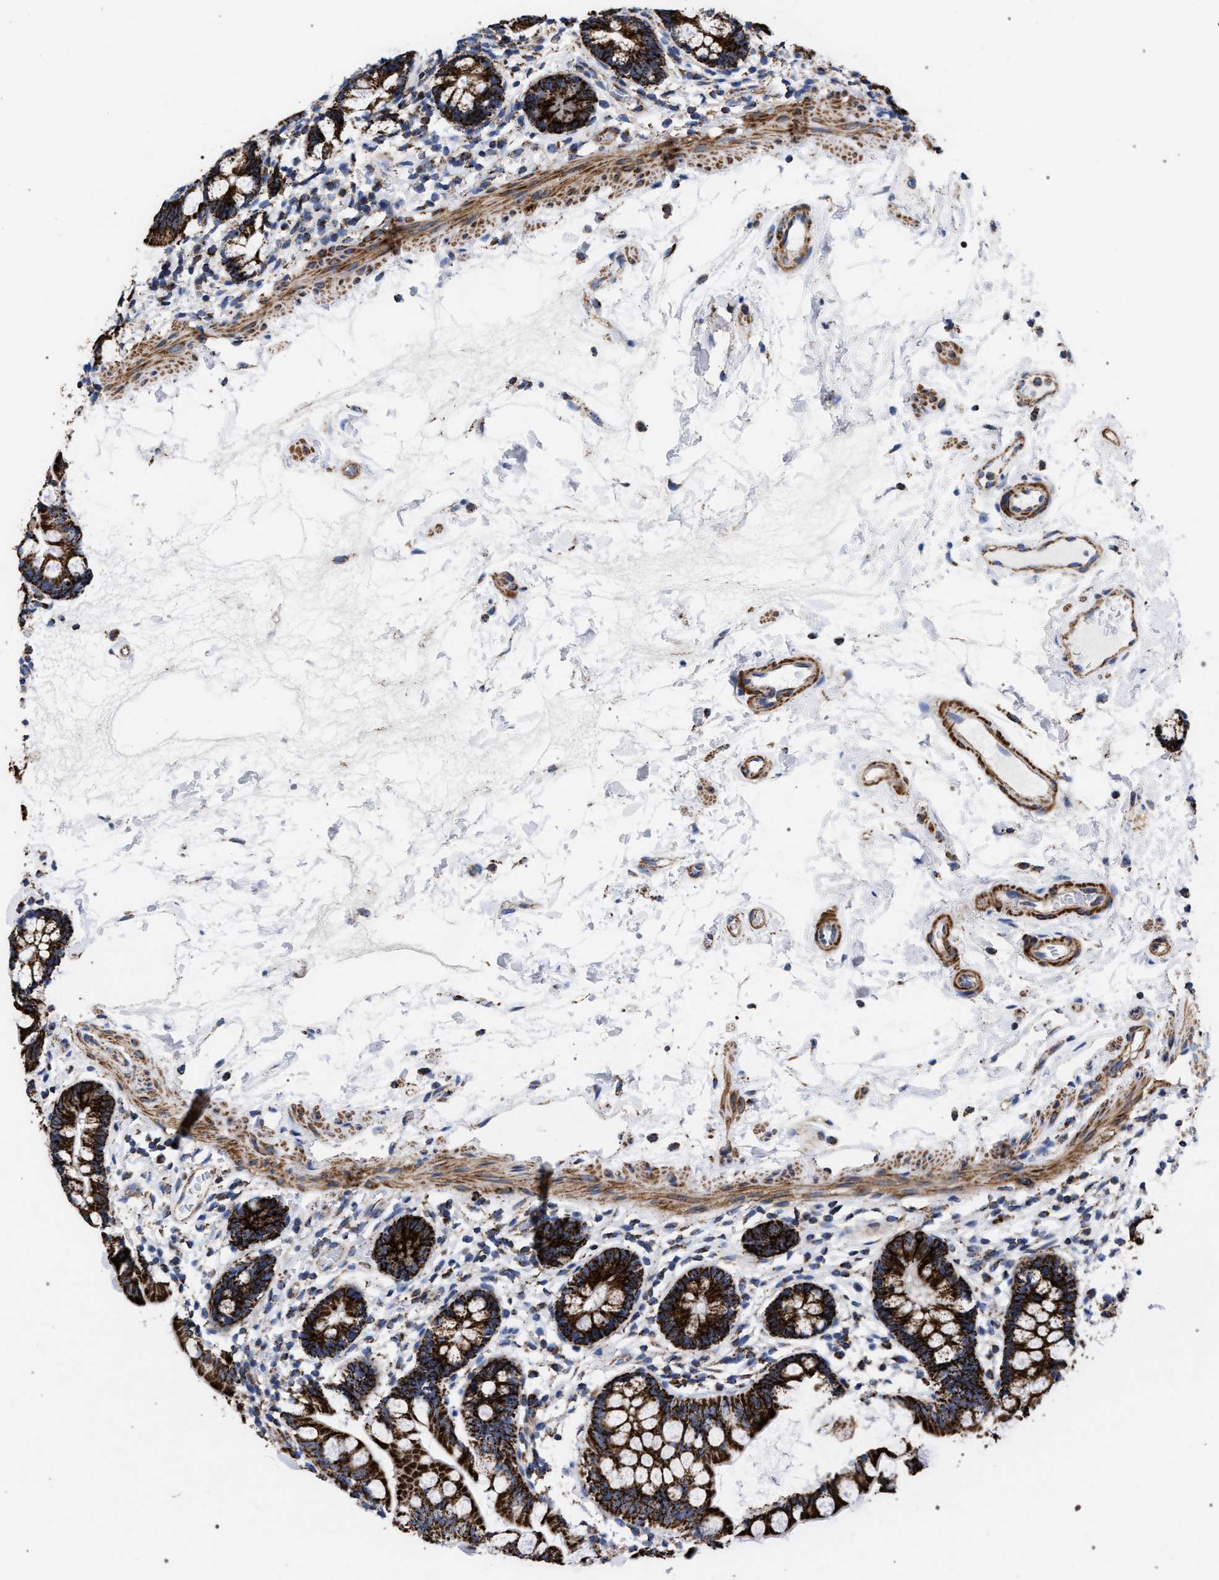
{"staining": {"intensity": "strong", "quantity": ">75%", "location": "cytoplasmic/membranous"}, "tissue": "small intestine", "cell_type": "Glandular cells", "image_type": "normal", "snomed": [{"axis": "morphology", "description": "Normal tissue, NOS"}, {"axis": "topography", "description": "Small intestine"}], "caption": "Immunohistochemical staining of unremarkable small intestine reveals strong cytoplasmic/membranous protein expression in about >75% of glandular cells.", "gene": "ACADS", "patient": {"sex": "female", "age": 84}}